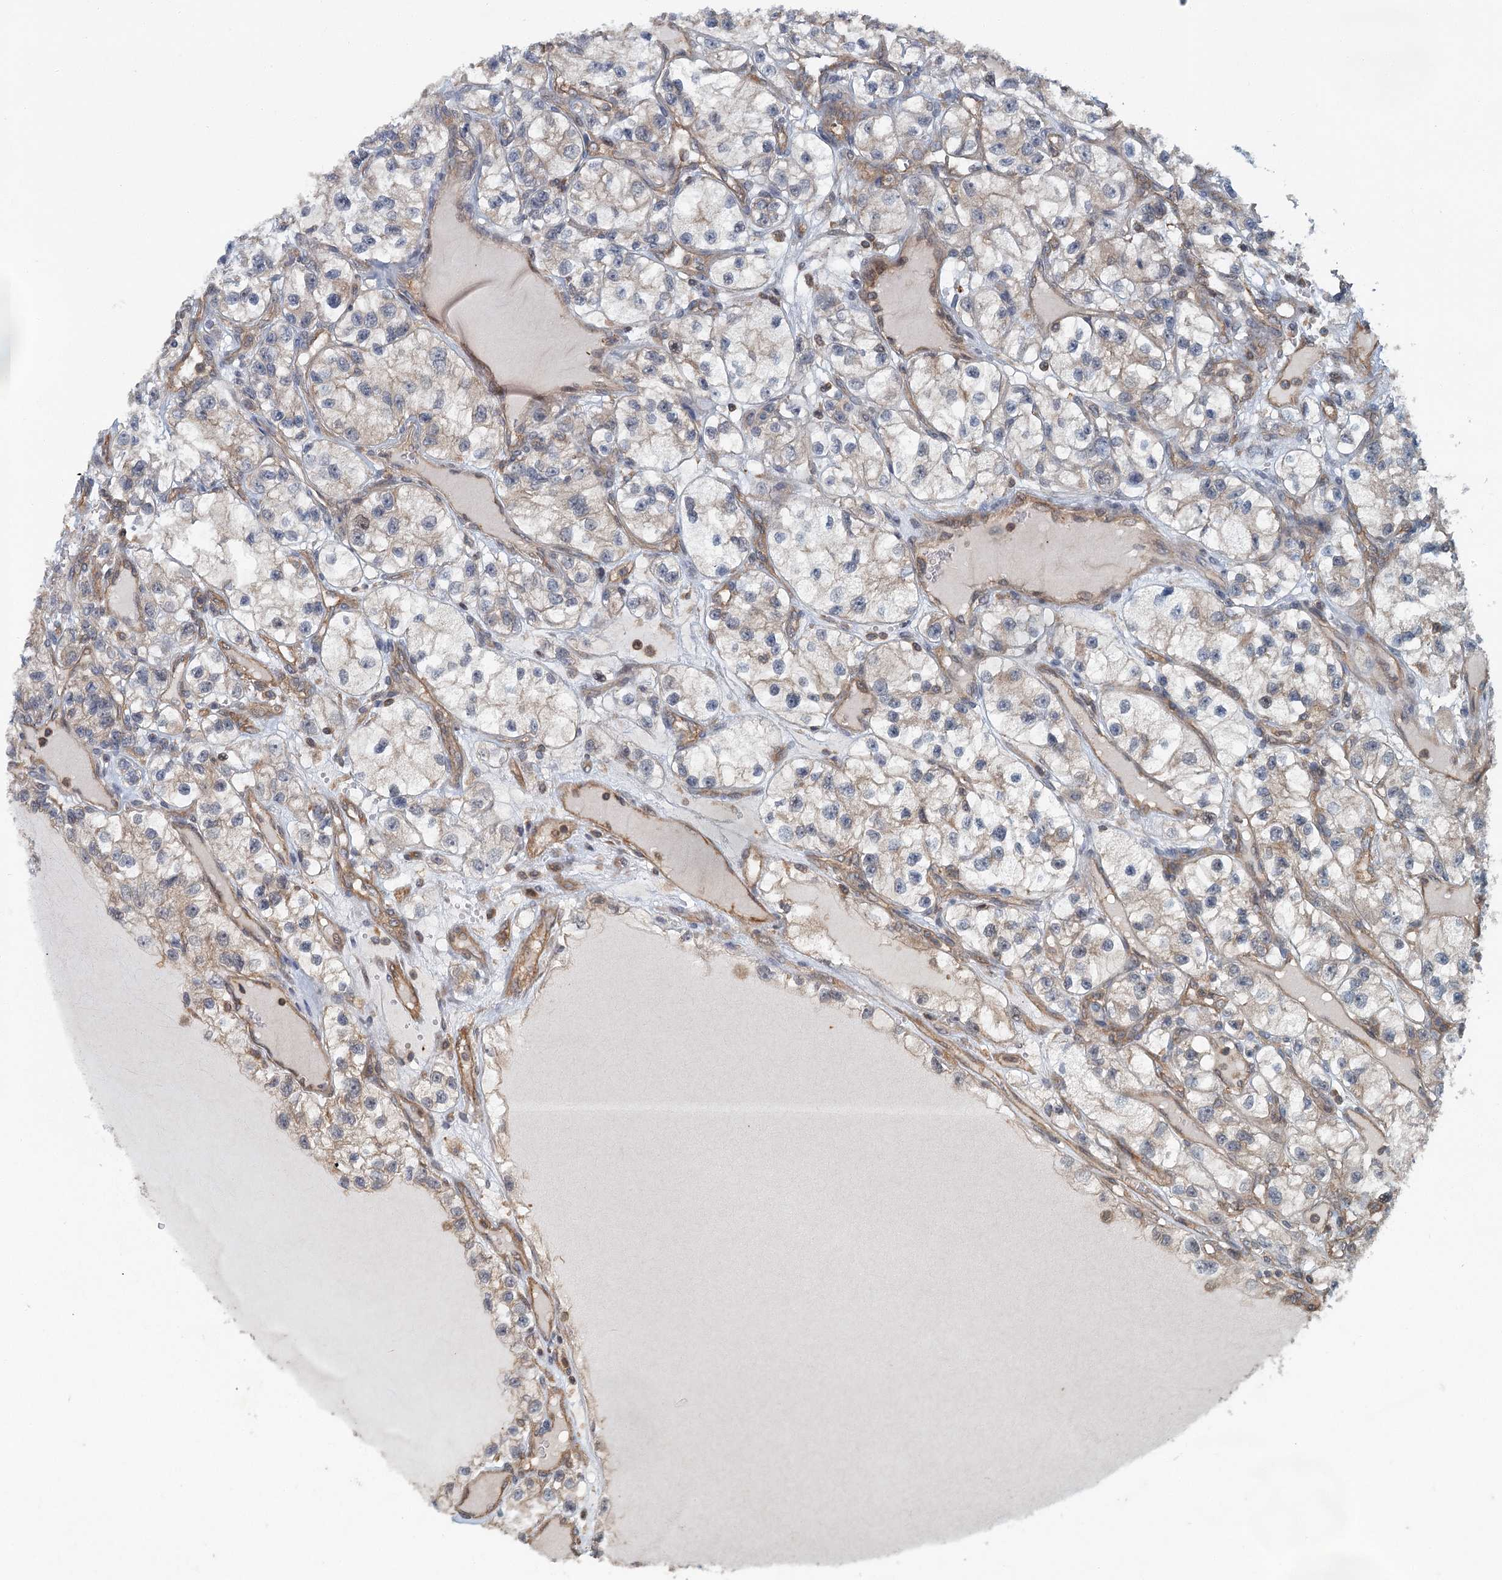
{"staining": {"intensity": "weak", "quantity": "<25%", "location": "cytoplasmic/membranous"}, "tissue": "renal cancer", "cell_type": "Tumor cells", "image_type": "cancer", "snomed": [{"axis": "morphology", "description": "Adenocarcinoma, NOS"}, {"axis": "topography", "description": "Kidney"}], "caption": "Immunohistochemistry histopathology image of human renal adenocarcinoma stained for a protein (brown), which exhibits no expression in tumor cells.", "gene": "ZNF527", "patient": {"sex": "female", "age": 57}}